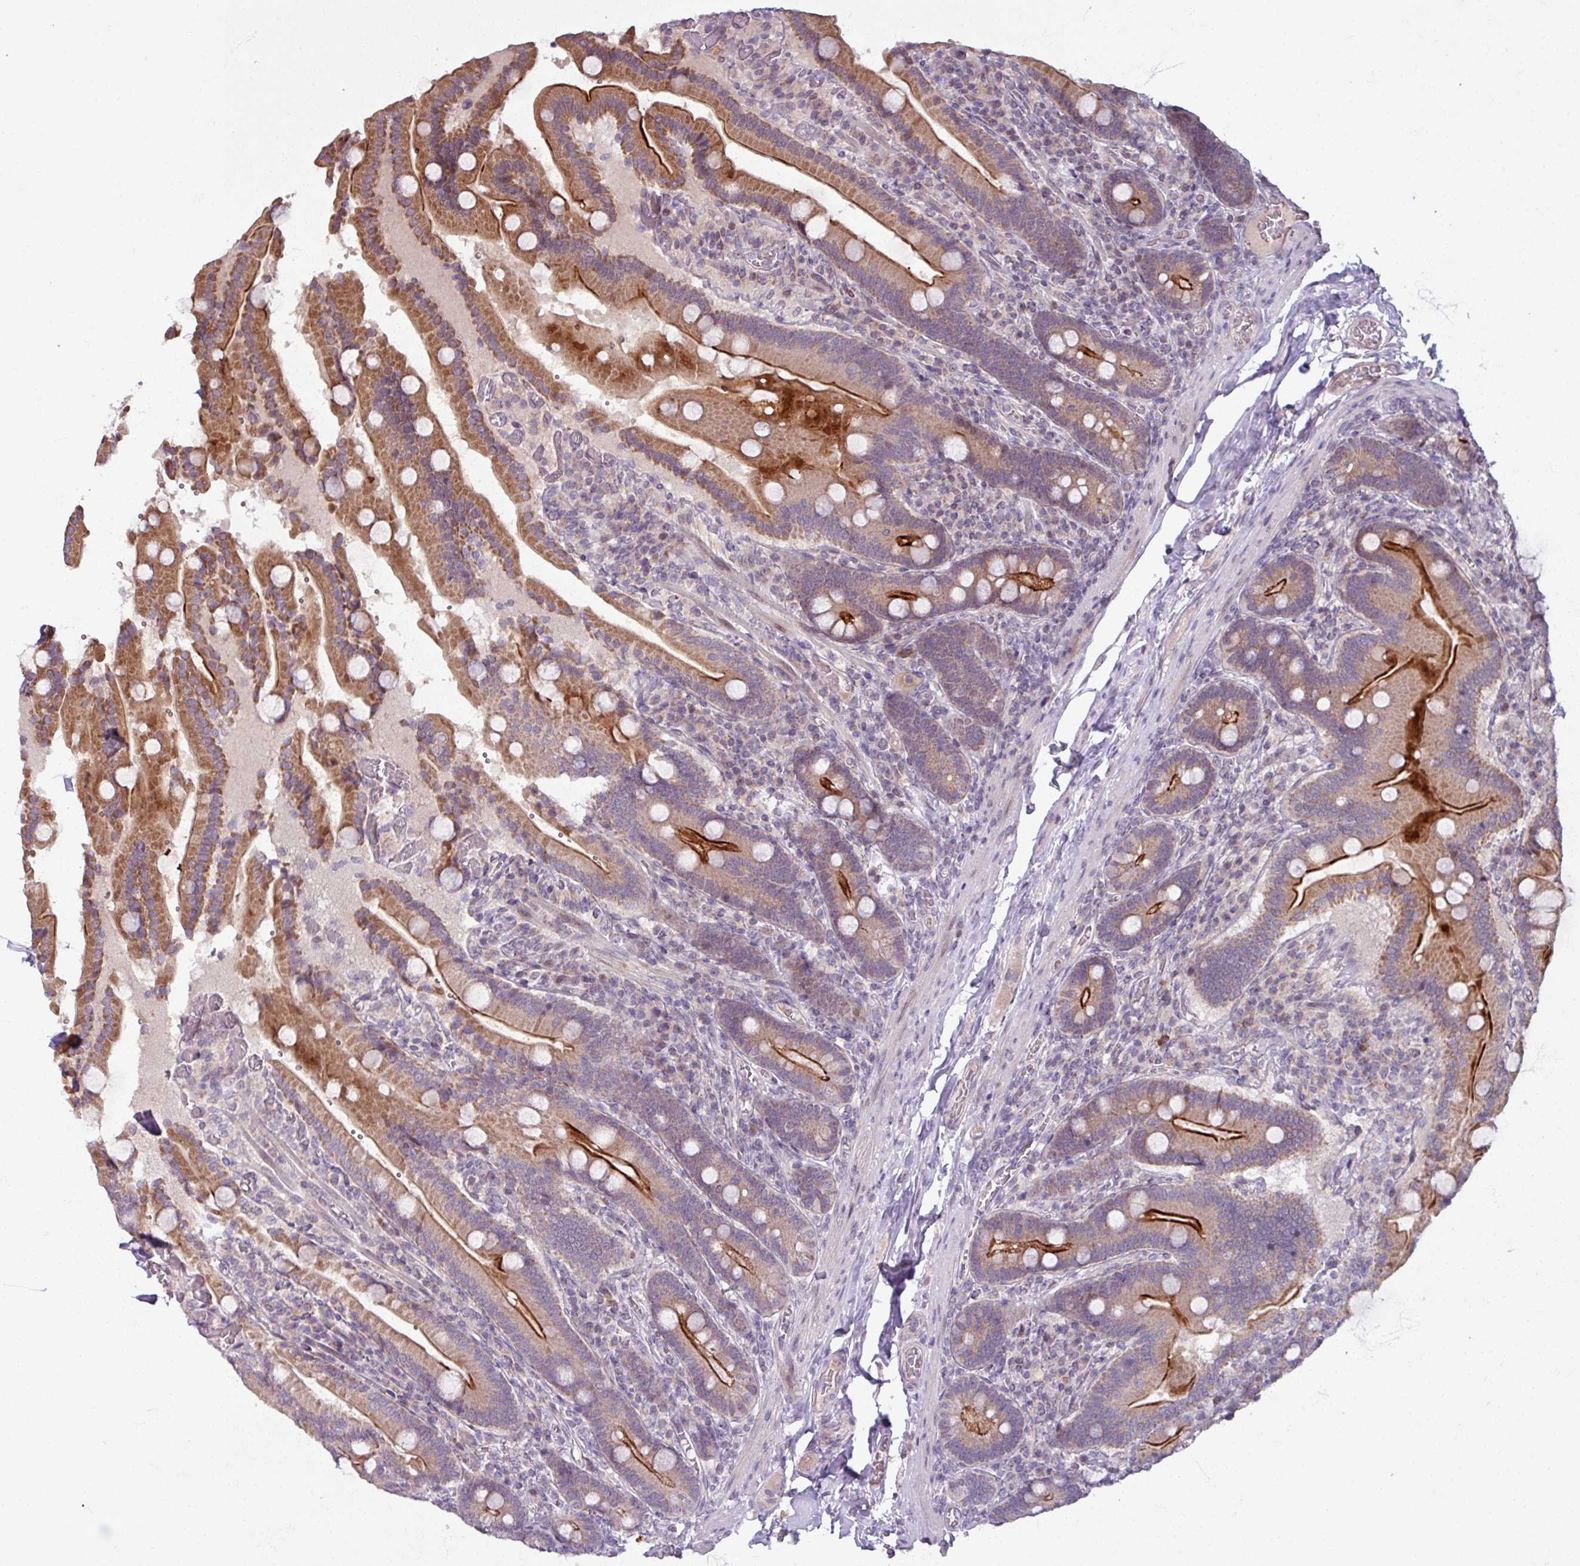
{"staining": {"intensity": "strong", "quantity": "25%-75%", "location": "cytoplasmic/membranous"}, "tissue": "duodenum", "cell_type": "Glandular cells", "image_type": "normal", "snomed": [{"axis": "morphology", "description": "Normal tissue, NOS"}, {"axis": "topography", "description": "Duodenum"}], "caption": "Immunohistochemical staining of normal duodenum displays high levels of strong cytoplasmic/membranous staining in approximately 25%-75% of glandular cells.", "gene": "OGFOD3", "patient": {"sex": "female", "age": 62}}